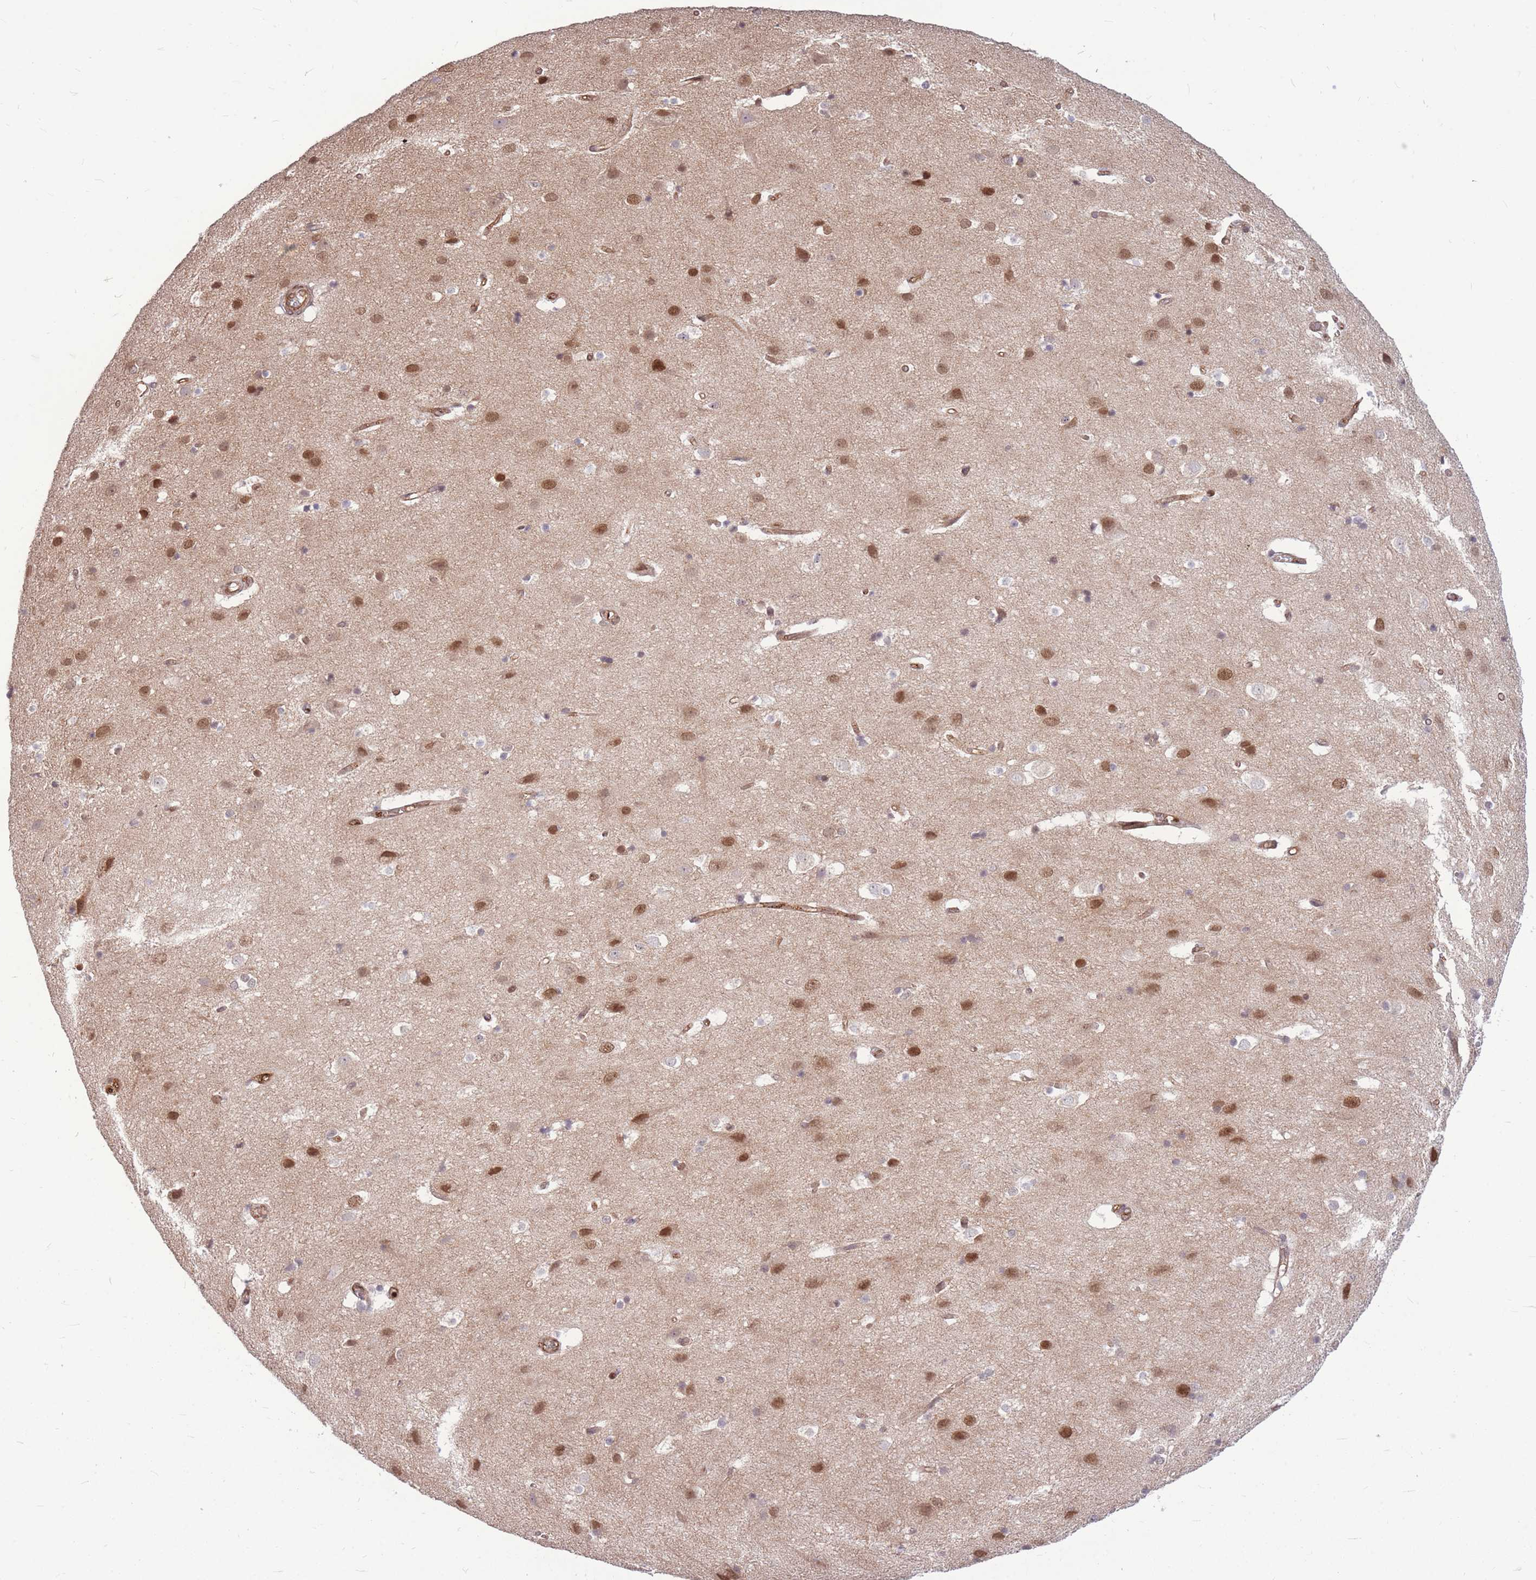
{"staining": {"intensity": "moderate", "quantity": ">75%", "location": "cytoplasmic/membranous,nuclear"}, "tissue": "cerebral cortex", "cell_type": "Endothelial cells", "image_type": "normal", "snomed": [{"axis": "morphology", "description": "Normal tissue, NOS"}, {"axis": "topography", "description": "Cerebral cortex"}], "caption": "The micrograph exhibits immunohistochemical staining of normal cerebral cortex. There is moderate cytoplasmic/membranous,nuclear staining is identified in approximately >75% of endothelial cells. (DAB (3,3'-diaminobenzidine) IHC, brown staining for protein, blue staining for nuclei).", "gene": "TCF20", "patient": {"sex": "male", "age": 54}}